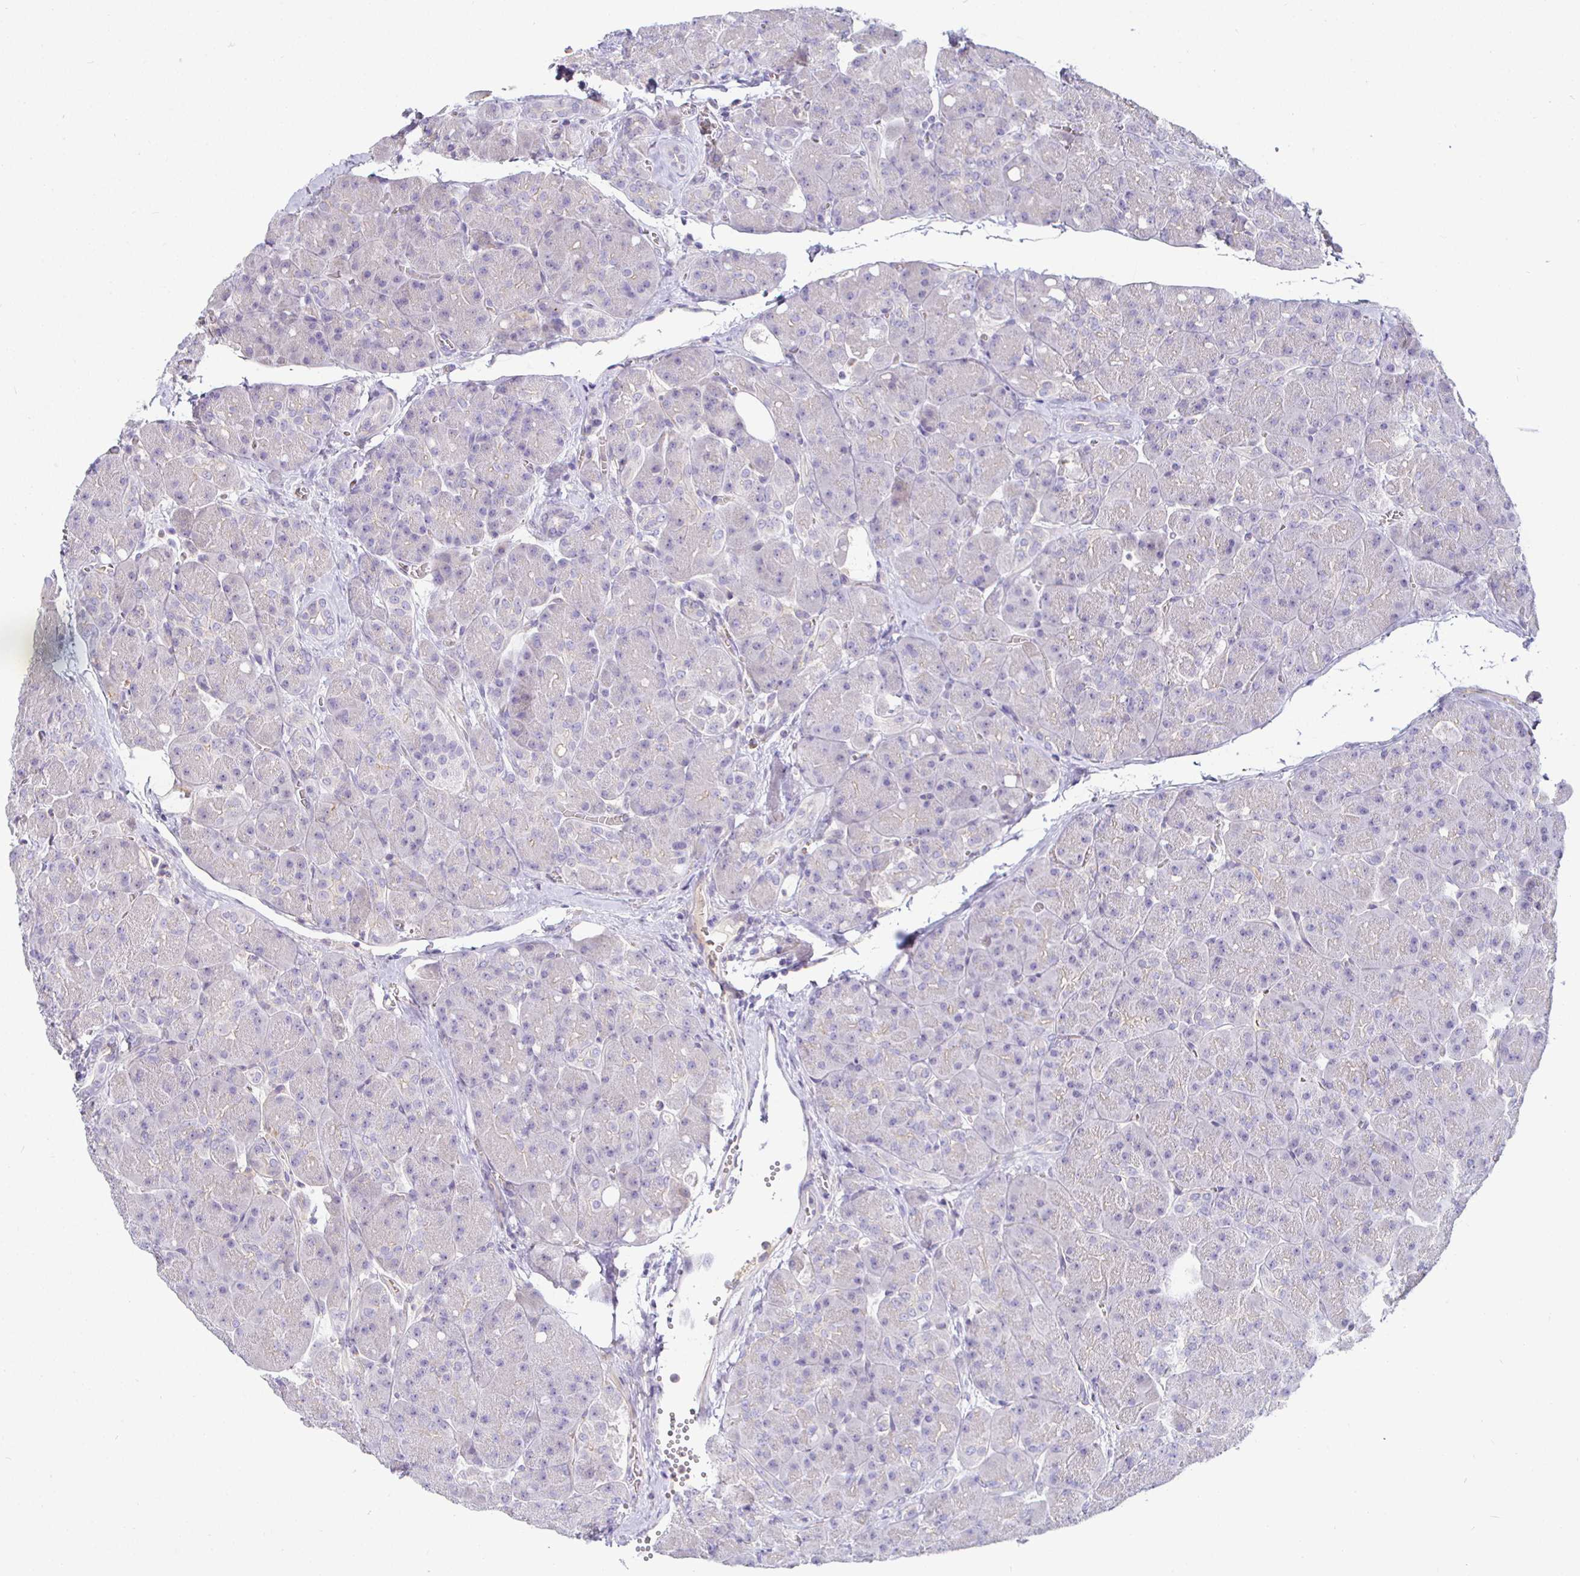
{"staining": {"intensity": "negative", "quantity": "none", "location": "none"}, "tissue": "pancreas", "cell_type": "Exocrine glandular cells", "image_type": "normal", "snomed": [{"axis": "morphology", "description": "Normal tissue, NOS"}, {"axis": "topography", "description": "Pancreas"}], "caption": "DAB (3,3'-diaminobenzidine) immunohistochemical staining of benign pancreas displays no significant positivity in exocrine glandular cells. Nuclei are stained in blue.", "gene": "SIRPA", "patient": {"sex": "male", "age": 55}}